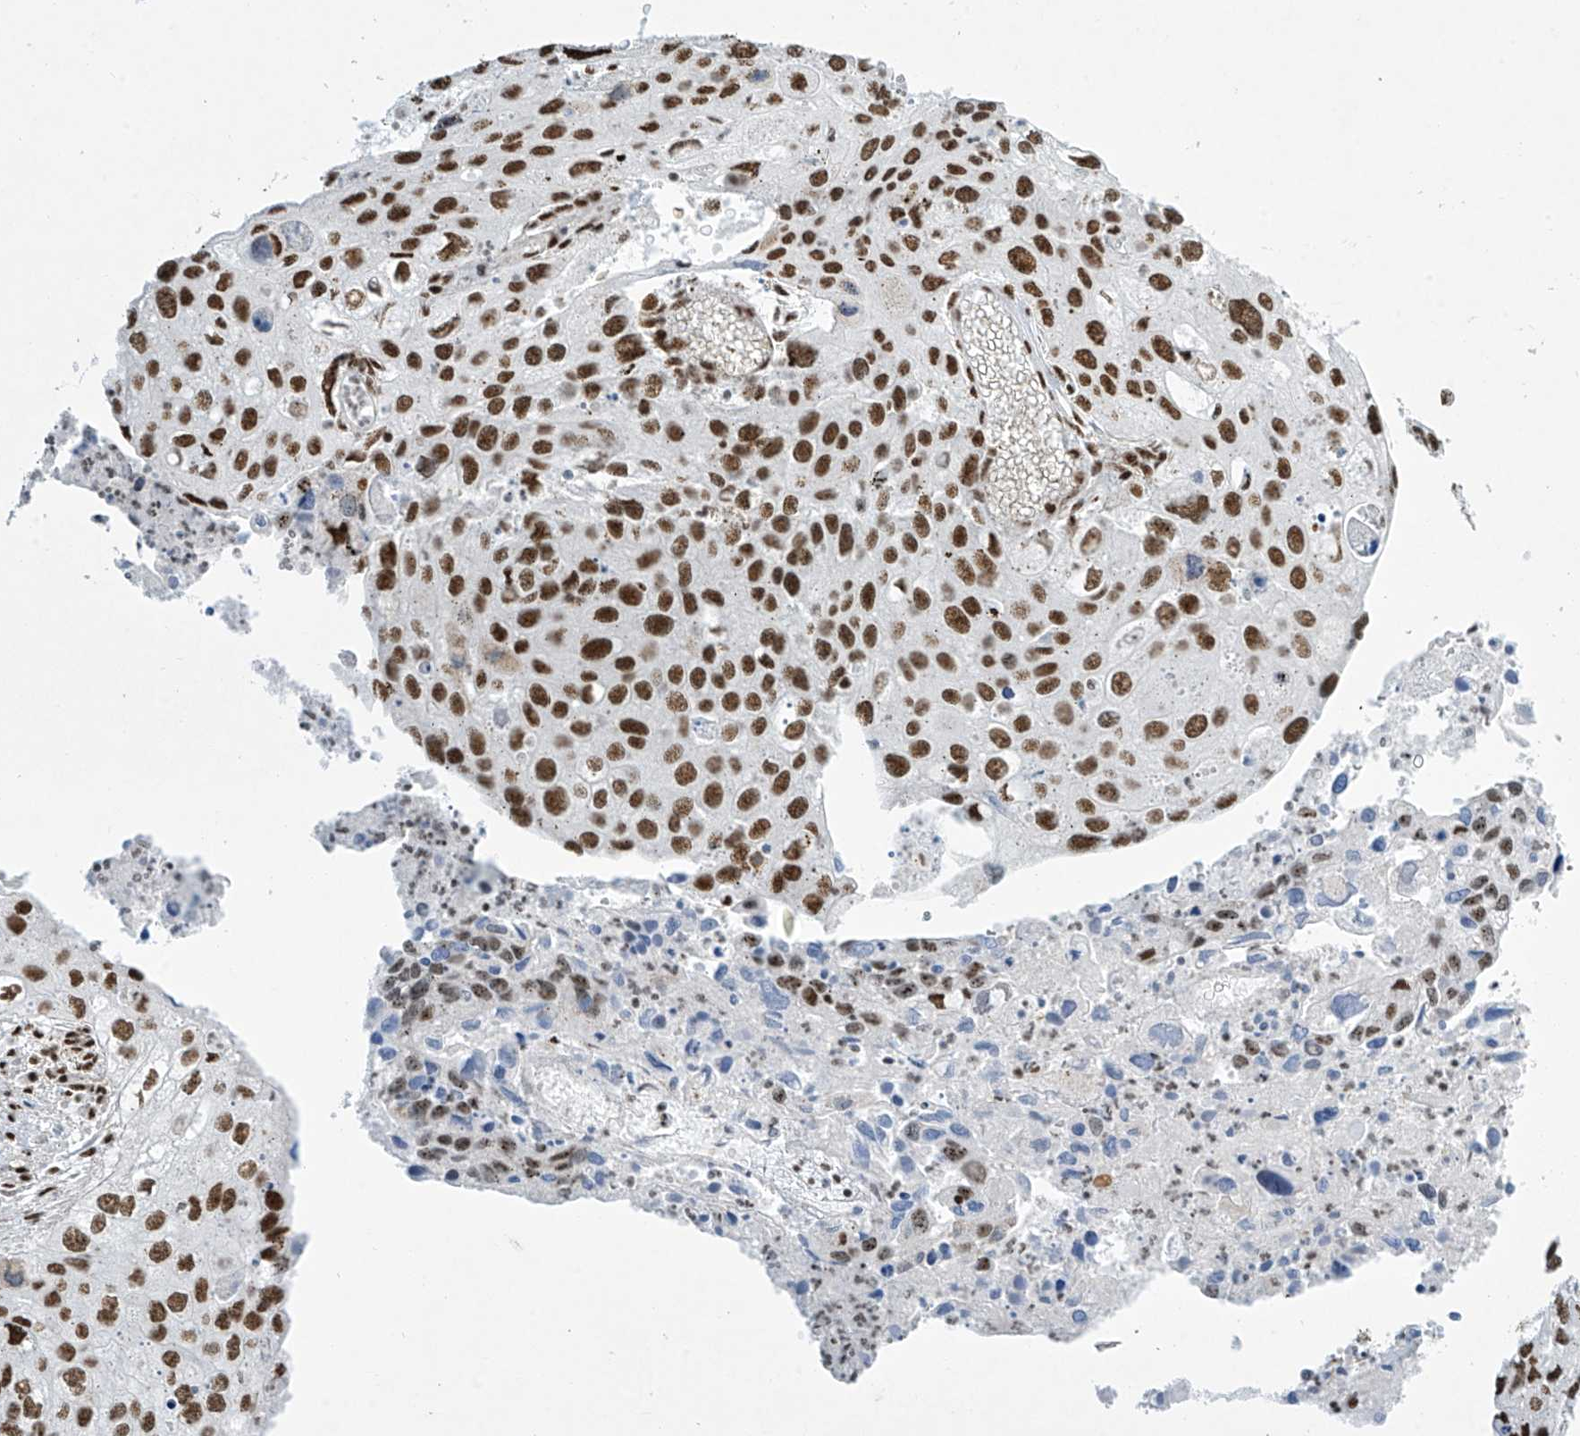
{"staining": {"intensity": "strong", "quantity": ">75%", "location": "nuclear"}, "tissue": "cervical cancer", "cell_type": "Tumor cells", "image_type": "cancer", "snomed": [{"axis": "morphology", "description": "Squamous cell carcinoma, NOS"}, {"axis": "topography", "description": "Cervix"}], "caption": "Immunohistochemical staining of cervical squamous cell carcinoma displays high levels of strong nuclear staining in approximately >75% of tumor cells. (DAB IHC, brown staining for protein, blue staining for nuclei).", "gene": "MS4A6A", "patient": {"sex": "female", "age": 55}}